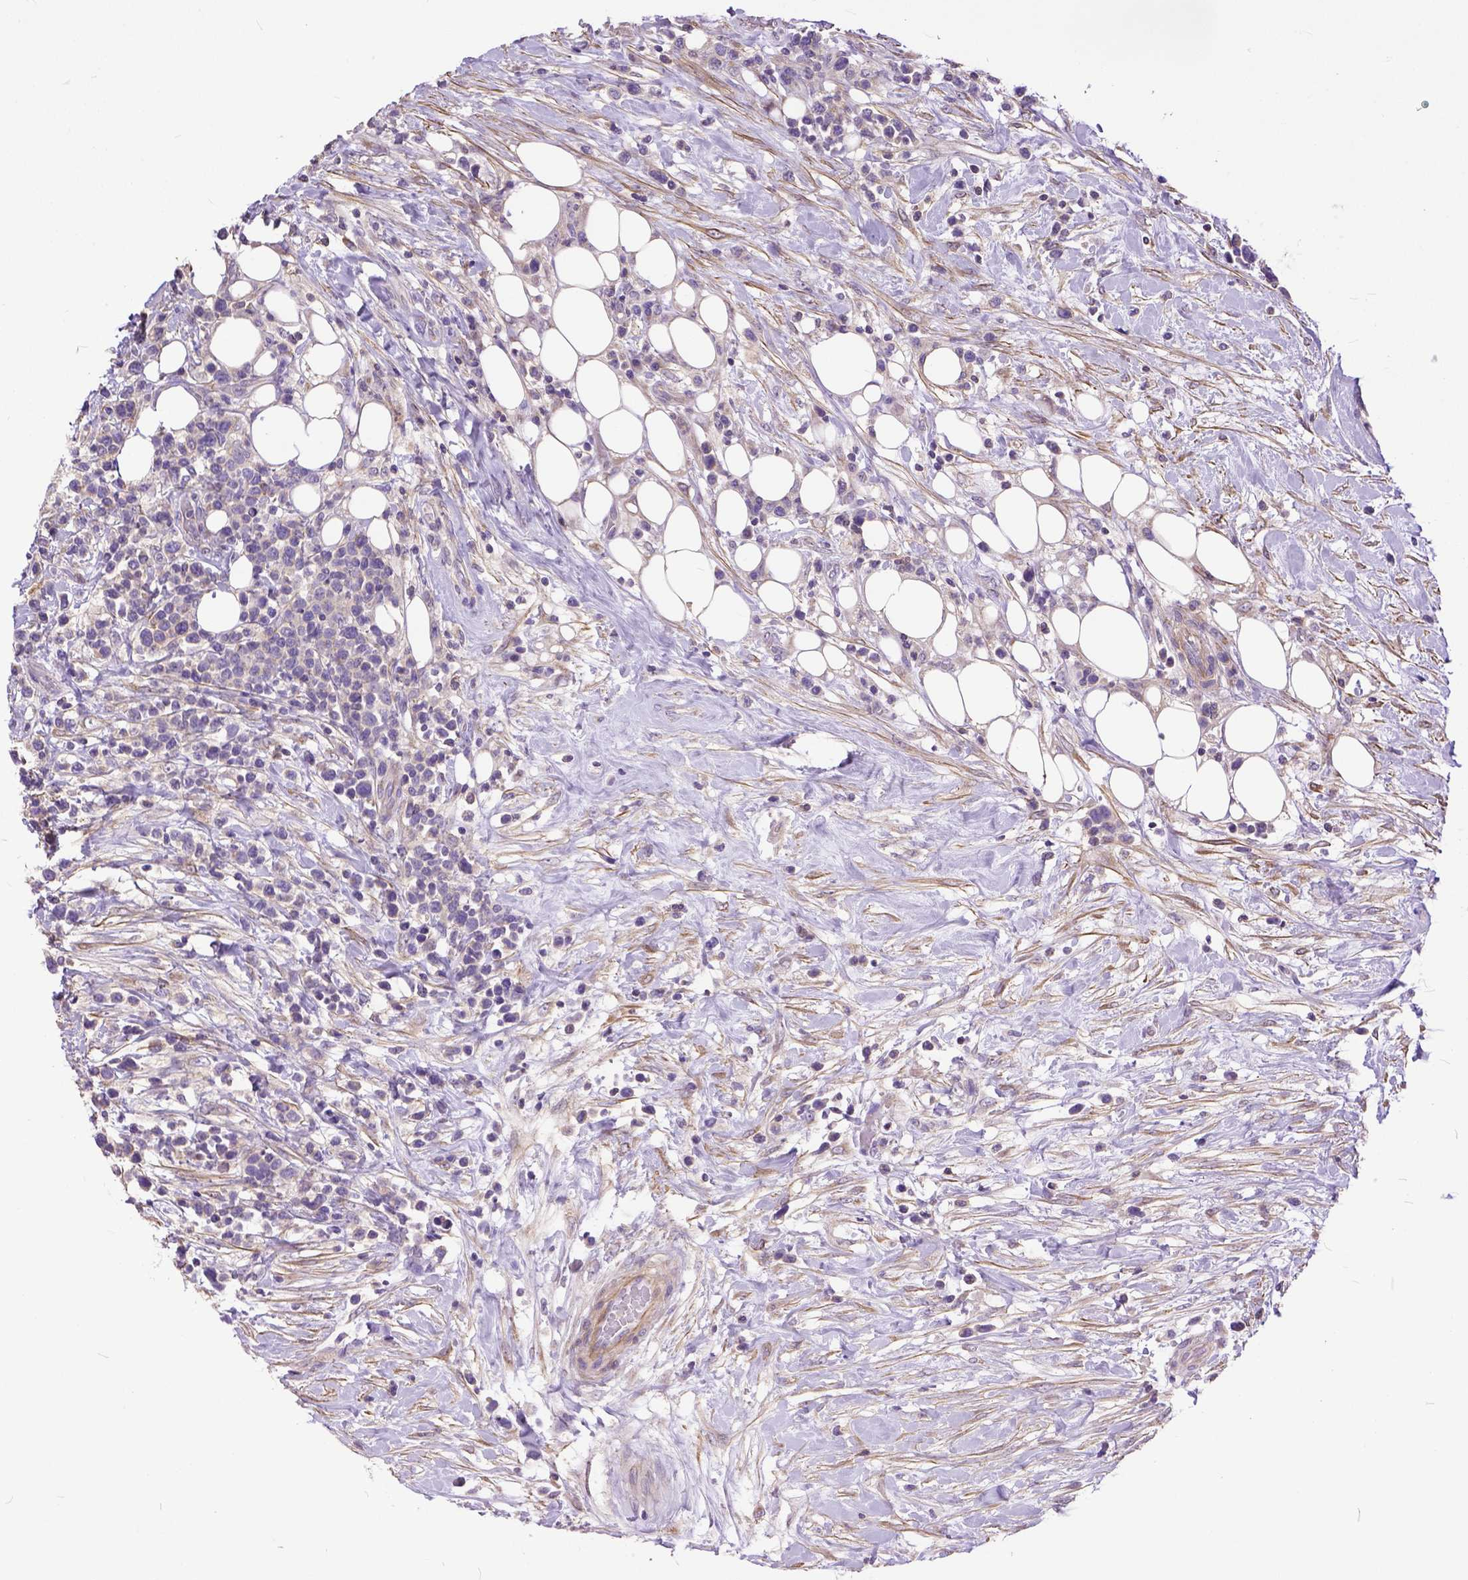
{"staining": {"intensity": "negative", "quantity": "none", "location": "none"}, "tissue": "lymphoma", "cell_type": "Tumor cells", "image_type": "cancer", "snomed": [{"axis": "morphology", "description": "Malignant lymphoma, non-Hodgkin's type, High grade"}, {"axis": "topography", "description": "Soft tissue"}], "caption": "Lymphoma was stained to show a protein in brown. There is no significant staining in tumor cells. (Brightfield microscopy of DAB immunohistochemistry at high magnification).", "gene": "BANF2", "patient": {"sex": "female", "age": 56}}